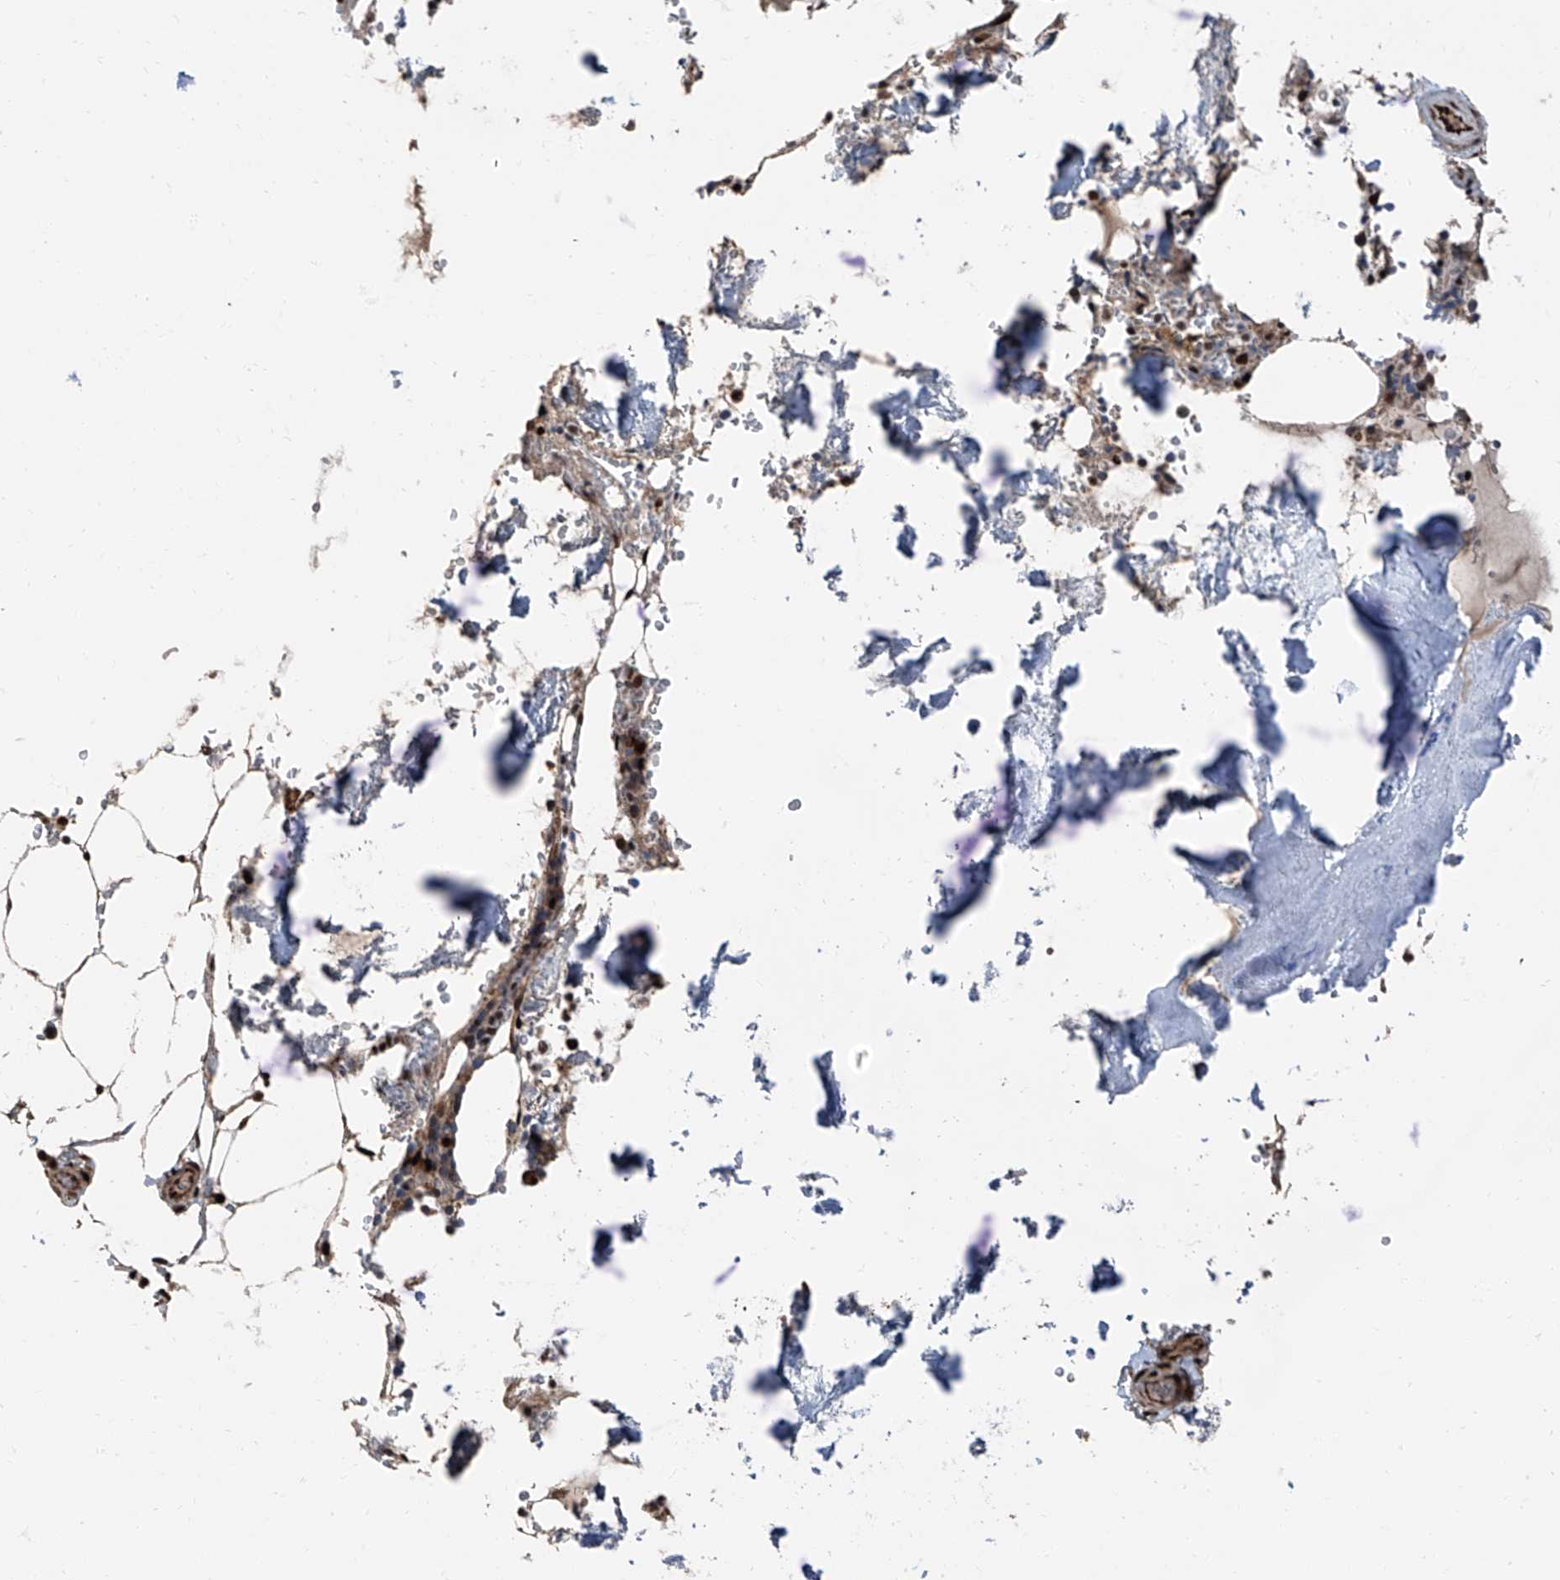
{"staining": {"intensity": "strong", "quantity": "25%-75%", "location": "nuclear"}, "tissue": "bone marrow", "cell_type": "Hematopoietic cells", "image_type": "normal", "snomed": [{"axis": "morphology", "description": "Normal tissue, NOS"}, {"axis": "topography", "description": "Bone marrow"}], "caption": "Immunohistochemical staining of normal human bone marrow exhibits 25%-75% levels of strong nuclear protein expression in approximately 25%-75% of hematopoietic cells. (IHC, brightfield microscopy, high magnification).", "gene": "FKBP5", "patient": {"sex": "male", "age": 70}}